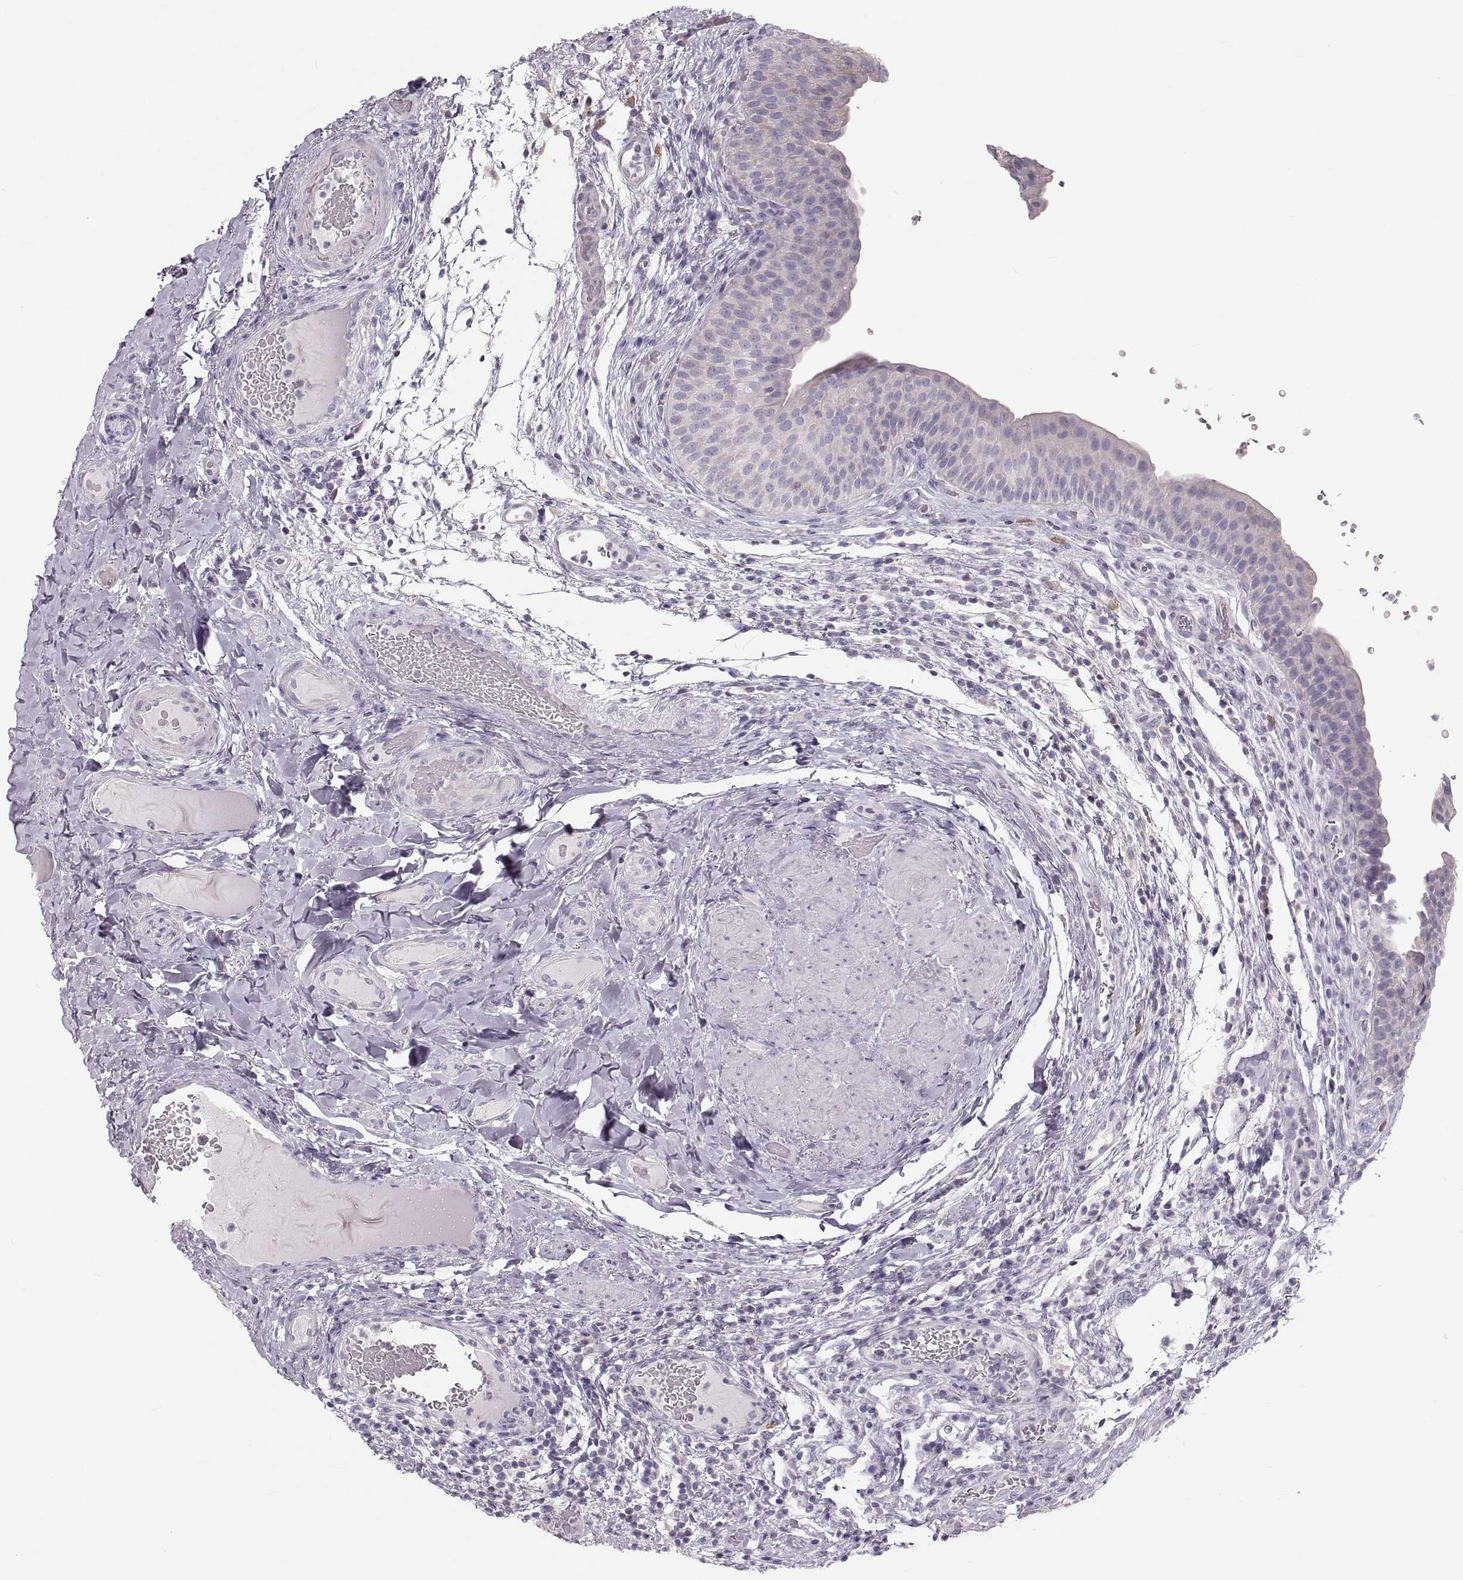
{"staining": {"intensity": "negative", "quantity": "none", "location": "none"}, "tissue": "urinary bladder", "cell_type": "Urothelial cells", "image_type": "normal", "snomed": [{"axis": "morphology", "description": "Normal tissue, NOS"}, {"axis": "topography", "description": "Urinary bladder"}], "caption": "Immunohistochemical staining of unremarkable human urinary bladder demonstrates no significant positivity in urothelial cells.", "gene": "RUNDC3A", "patient": {"sex": "male", "age": 66}}